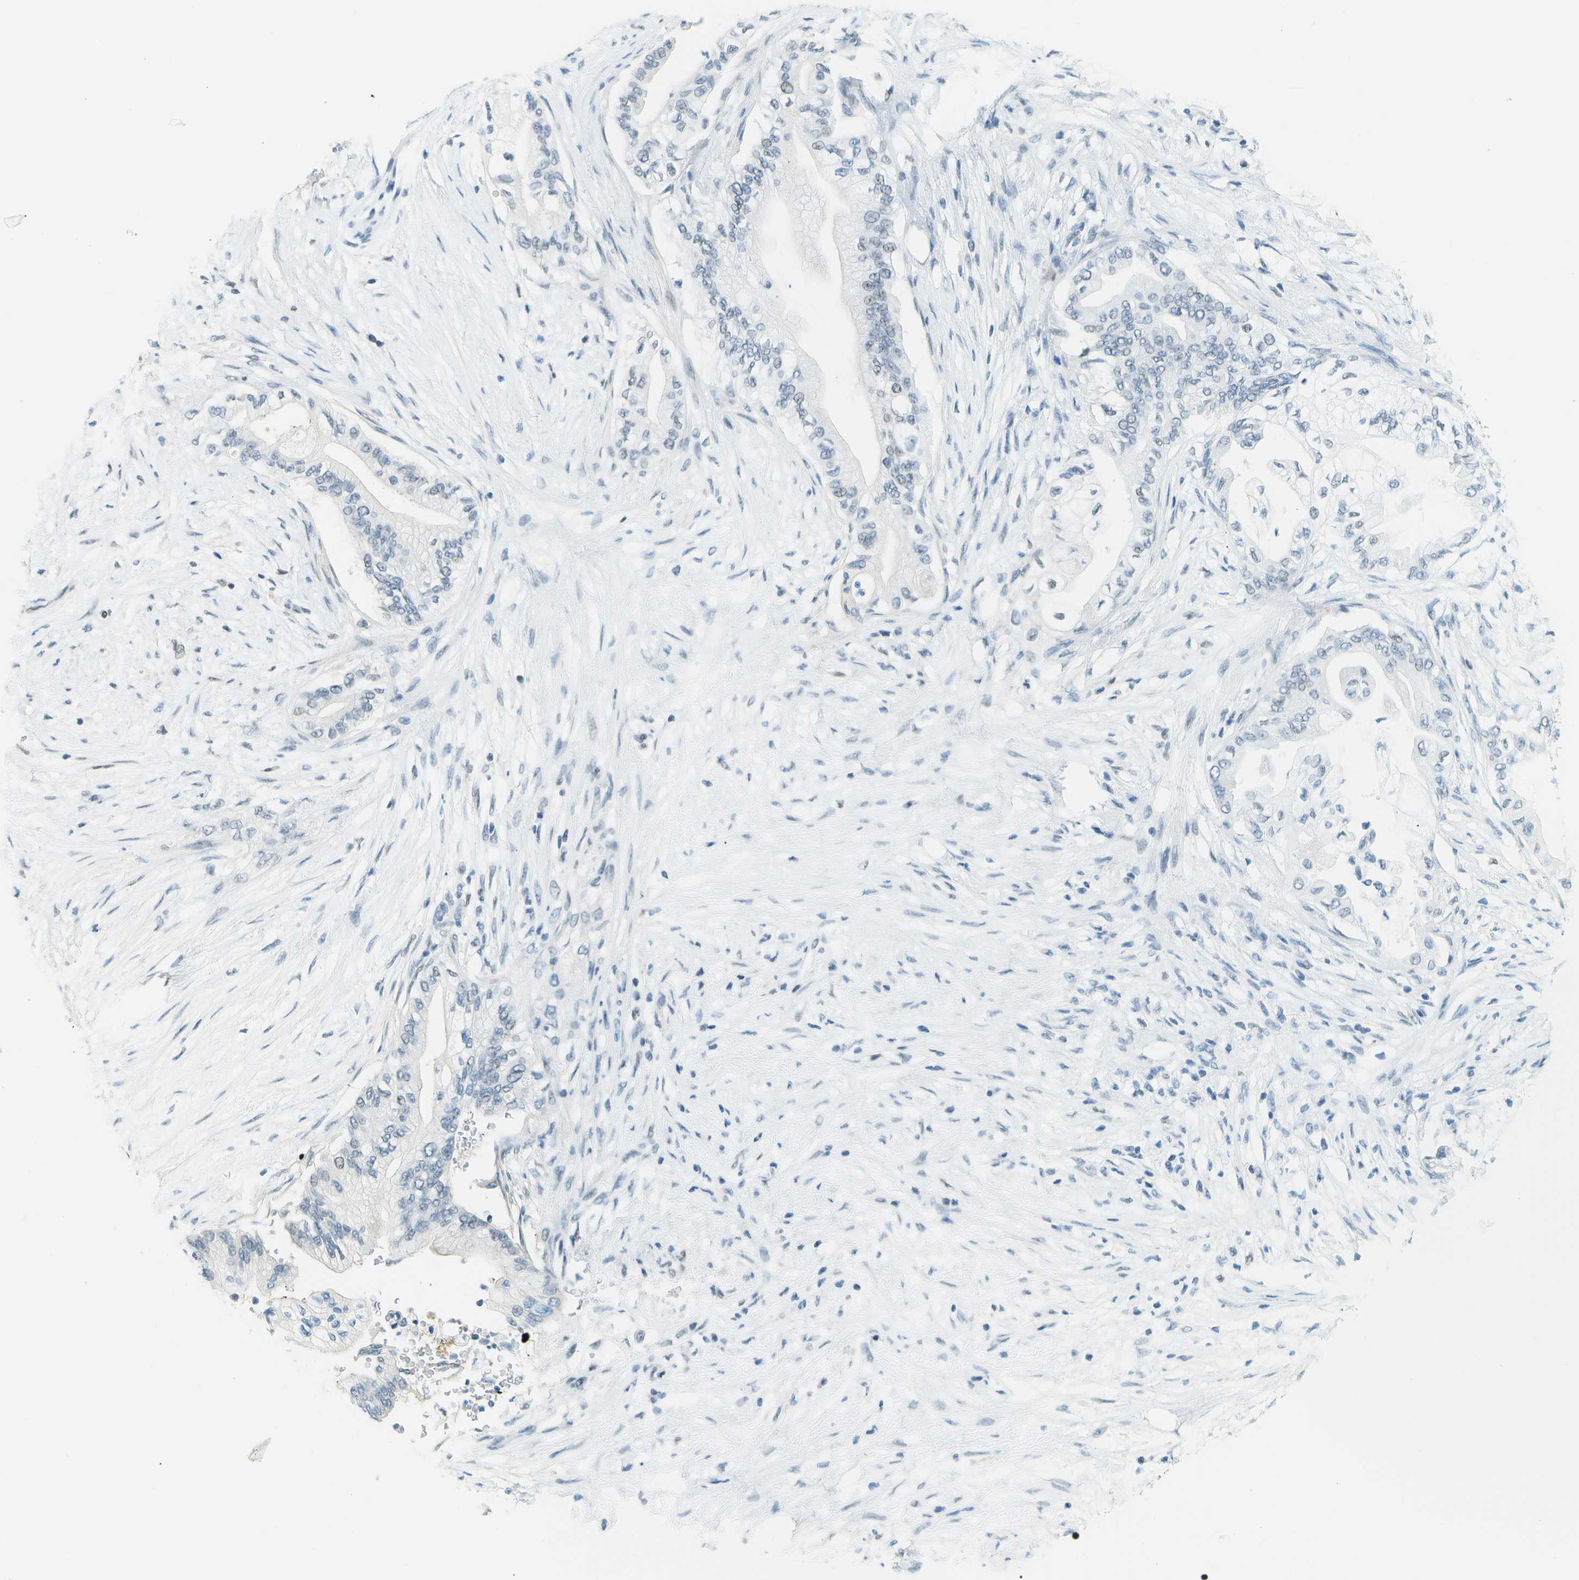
{"staining": {"intensity": "negative", "quantity": "none", "location": "none"}, "tissue": "pancreatic cancer", "cell_type": "Tumor cells", "image_type": "cancer", "snomed": [{"axis": "morphology", "description": "Normal tissue, NOS"}, {"axis": "morphology", "description": "Adenocarcinoma, NOS"}, {"axis": "topography", "description": "Pancreas"}, {"axis": "topography", "description": "Duodenum"}], "caption": "This is a micrograph of immunohistochemistry (IHC) staining of adenocarcinoma (pancreatic), which shows no expression in tumor cells. (DAB (3,3'-diaminobenzidine) immunohistochemistry (IHC) visualized using brightfield microscopy, high magnification).", "gene": "NEK11", "patient": {"sex": "female", "age": 60}}